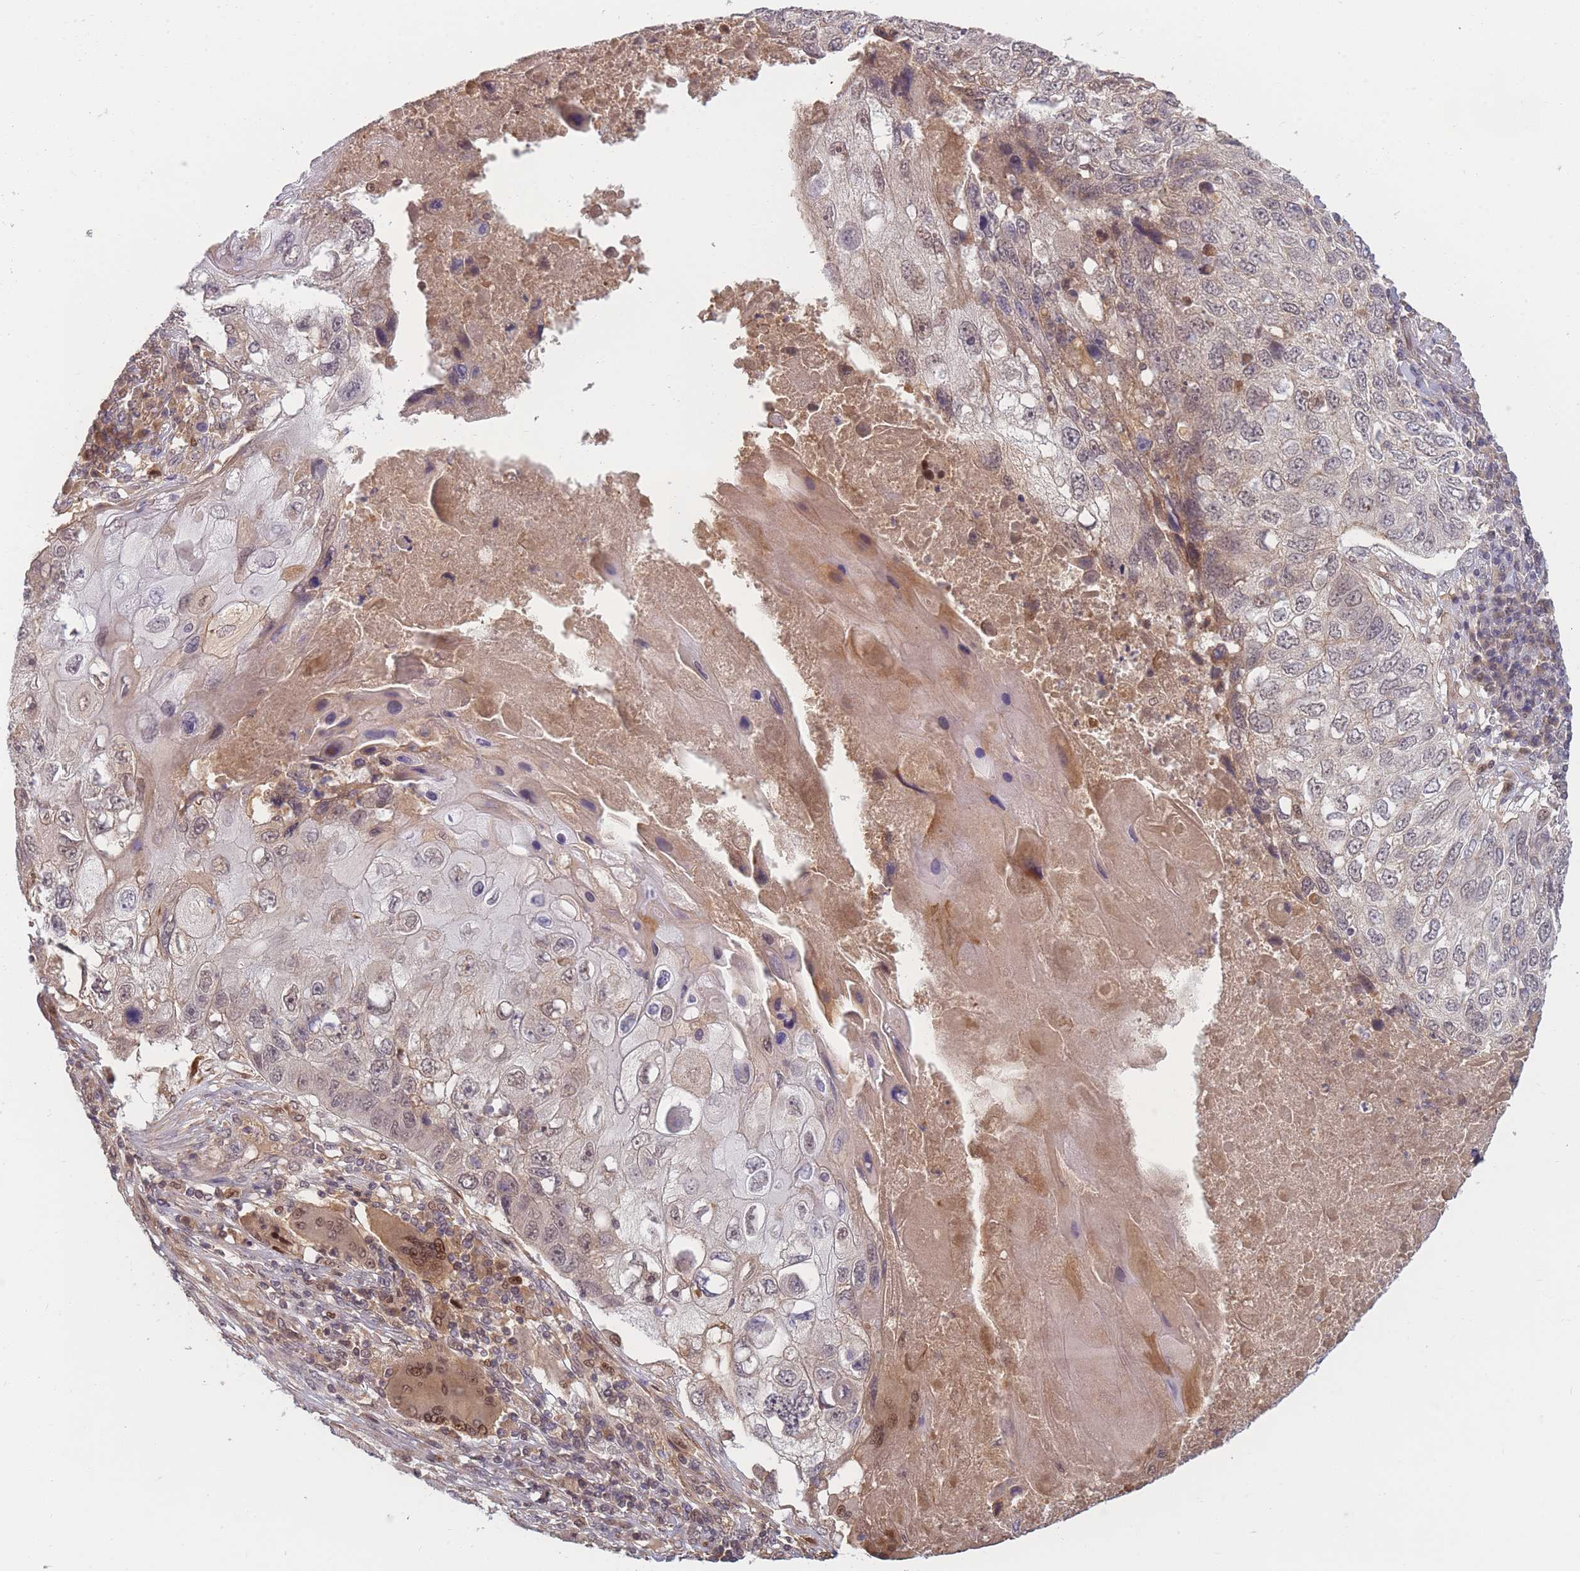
{"staining": {"intensity": "weak", "quantity": "25%-75%", "location": "cytoplasmic/membranous"}, "tissue": "lung cancer", "cell_type": "Tumor cells", "image_type": "cancer", "snomed": [{"axis": "morphology", "description": "Squamous cell carcinoma, NOS"}, {"axis": "topography", "description": "Lung"}], "caption": "Lung squamous cell carcinoma stained with DAB immunohistochemistry (IHC) displays low levels of weak cytoplasmic/membranous expression in about 25%-75% of tumor cells.", "gene": "FAM153A", "patient": {"sex": "male", "age": 61}}